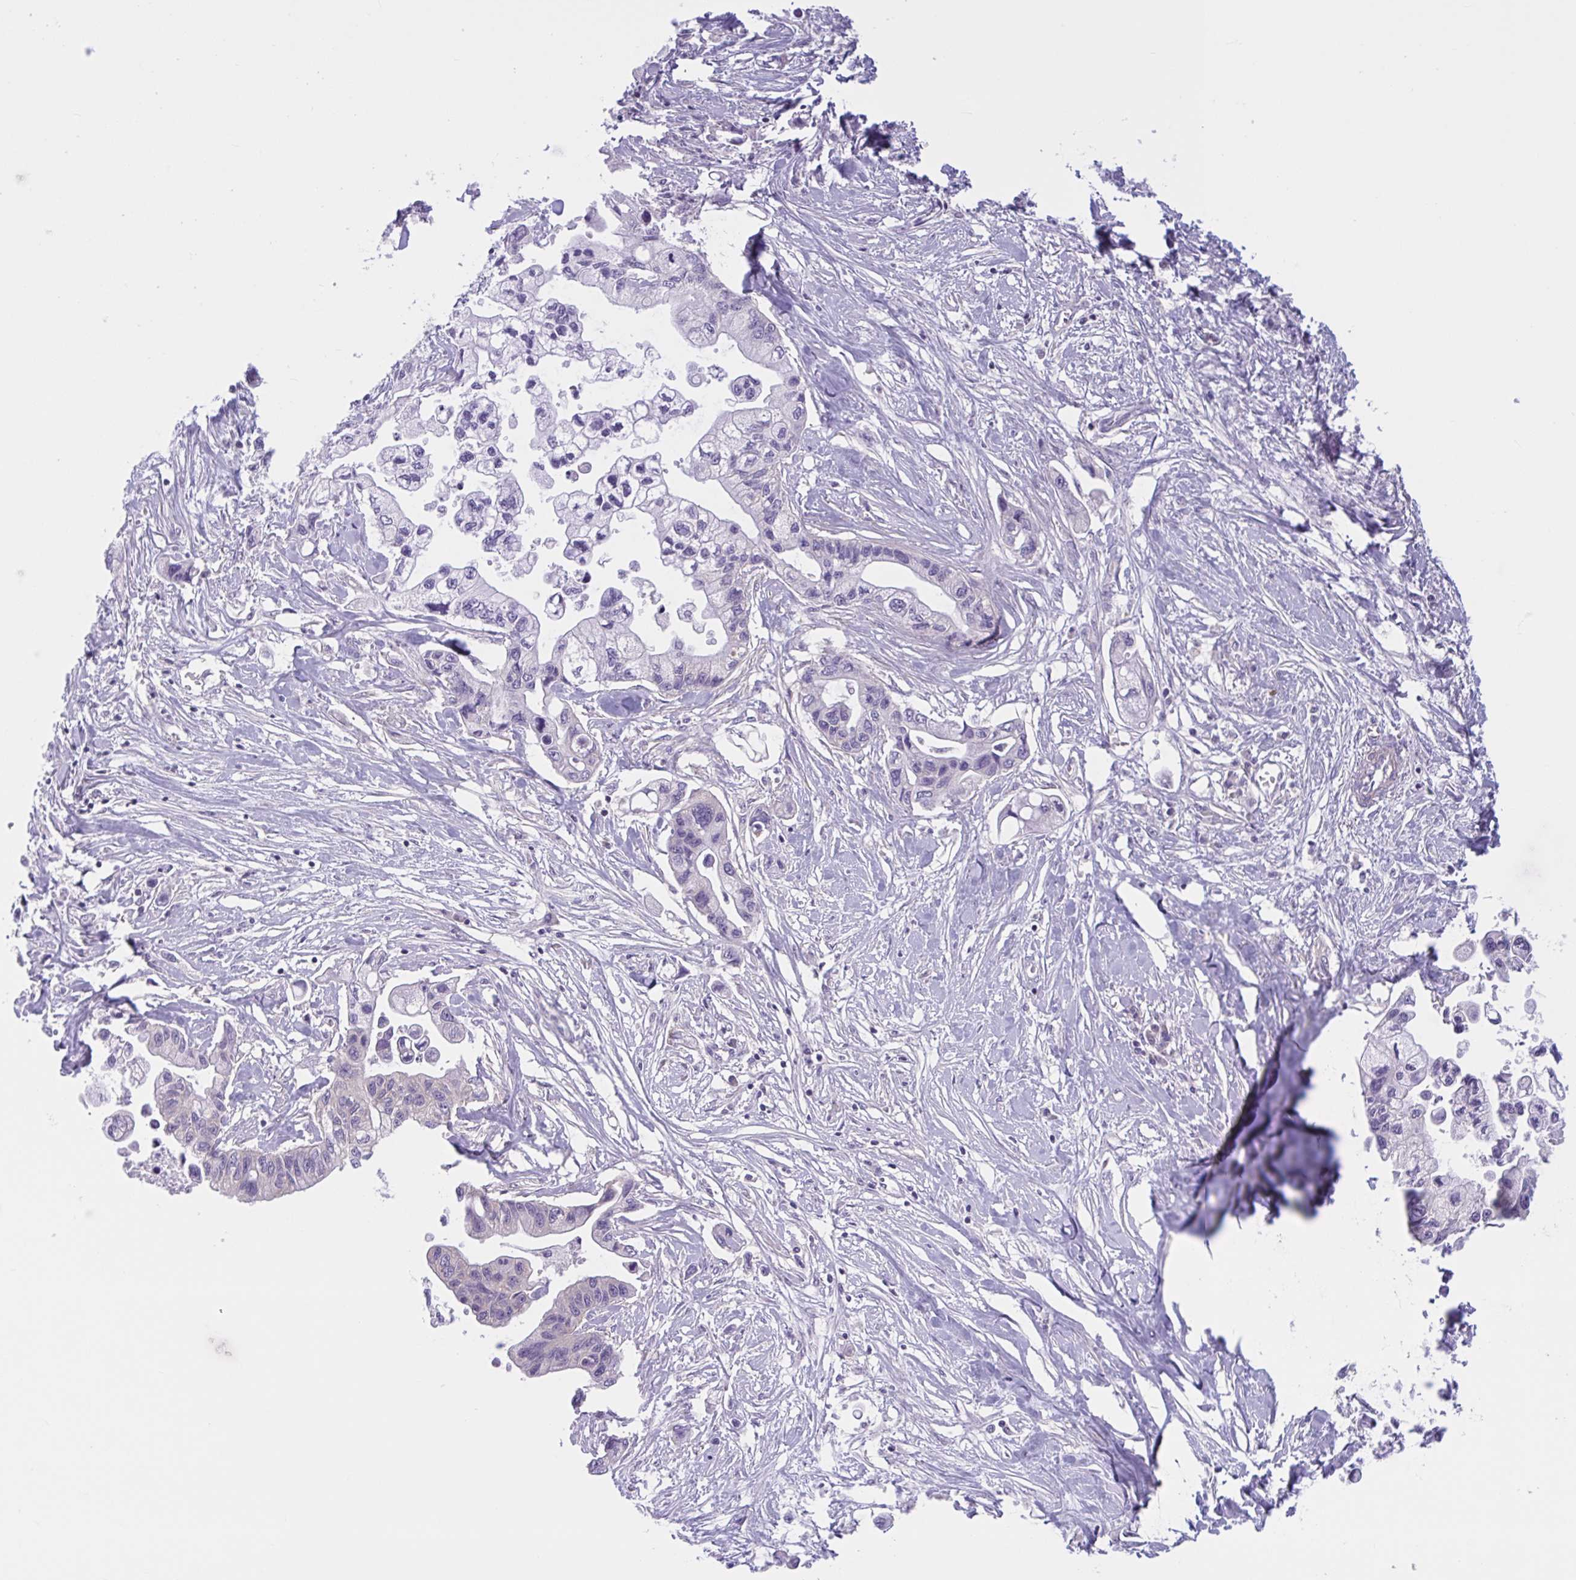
{"staining": {"intensity": "negative", "quantity": "none", "location": "none"}, "tissue": "pancreatic cancer", "cell_type": "Tumor cells", "image_type": "cancer", "snomed": [{"axis": "morphology", "description": "Adenocarcinoma, NOS"}, {"axis": "topography", "description": "Pancreas"}], "caption": "IHC of human pancreatic adenocarcinoma shows no expression in tumor cells.", "gene": "WNT9B", "patient": {"sex": "male", "age": 61}}